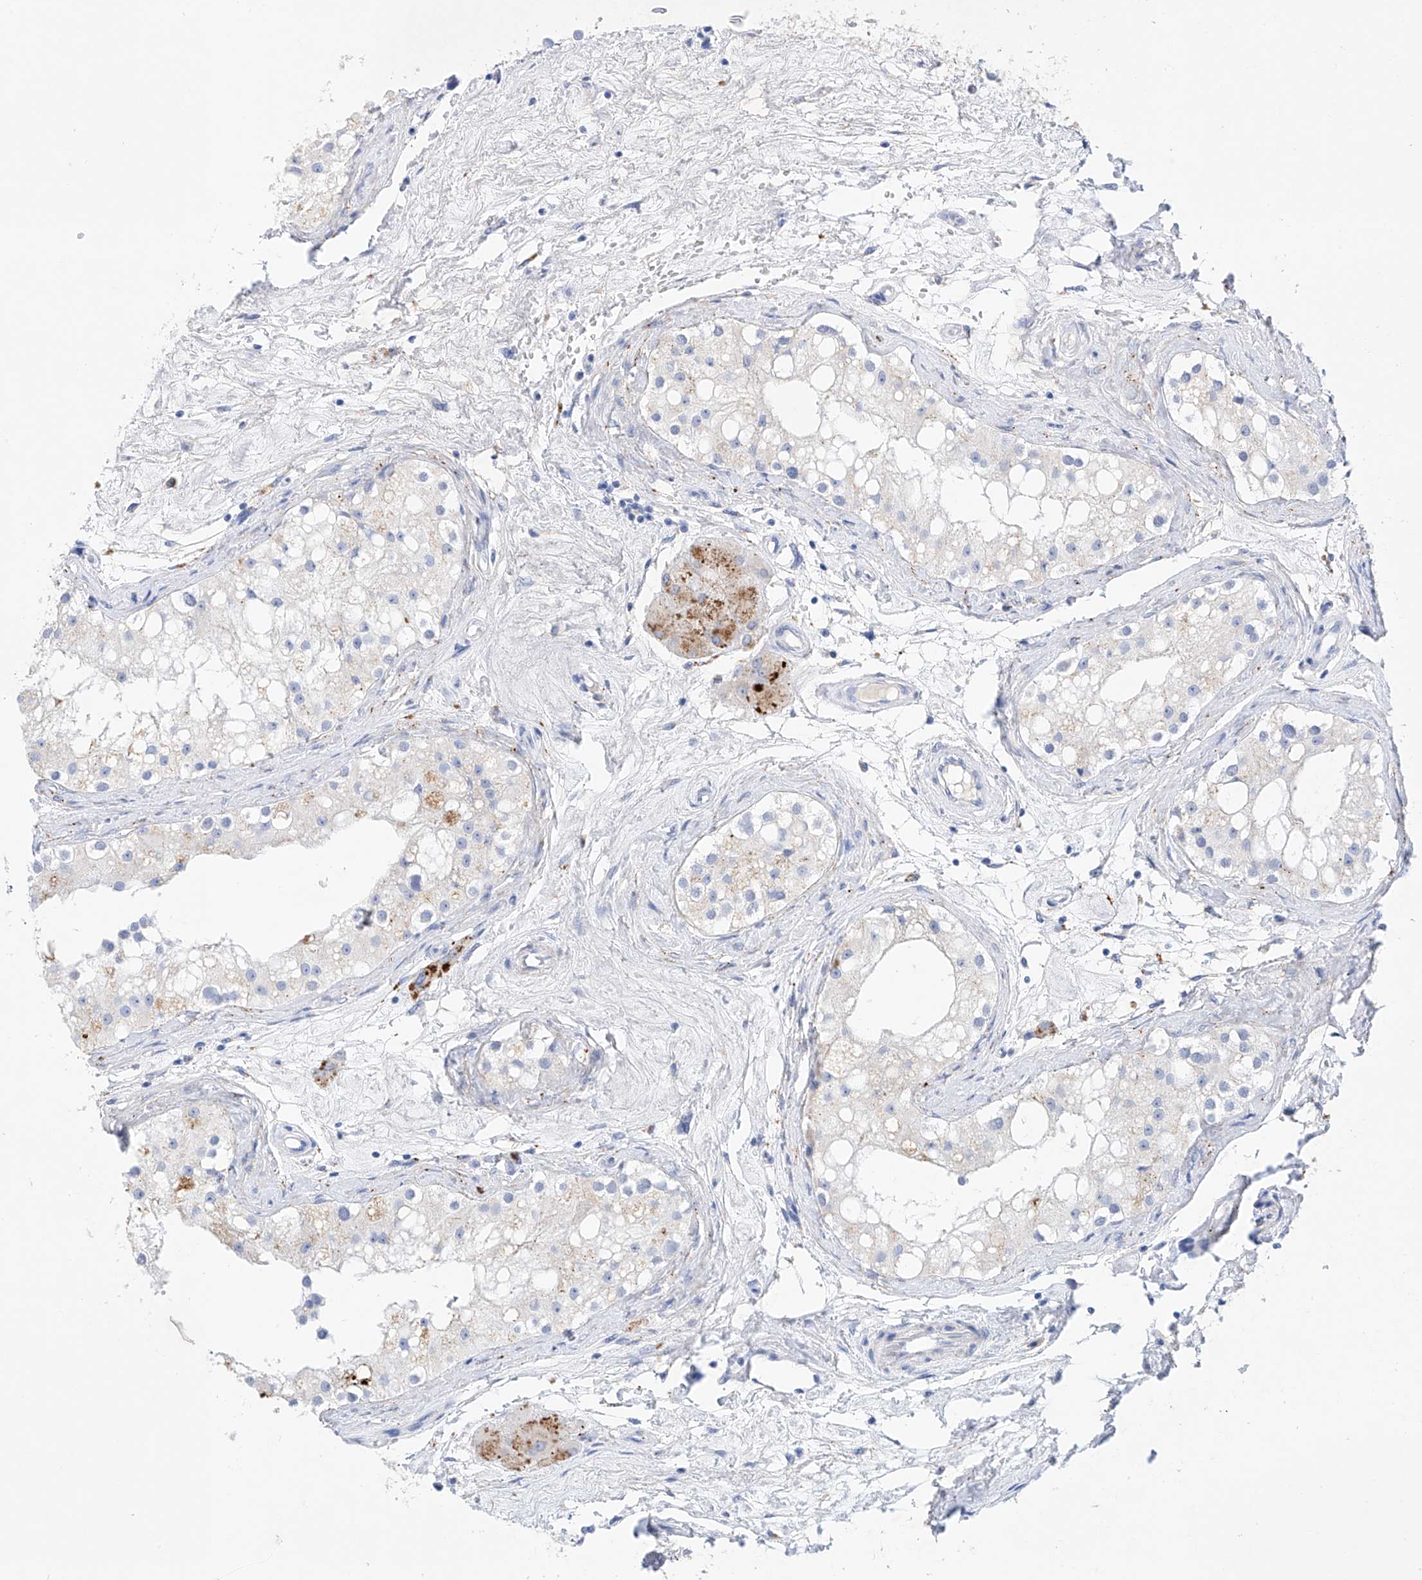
{"staining": {"intensity": "negative", "quantity": "none", "location": "none"}, "tissue": "testis", "cell_type": "Cells in seminiferous ducts", "image_type": "normal", "snomed": [{"axis": "morphology", "description": "Normal tissue, NOS"}, {"axis": "topography", "description": "Testis"}], "caption": "Protein analysis of unremarkable testis displays no significant expression in cells in seminiferous ducts.", "gene": "LURAP1", "patient": {"sex": "male", "age": 84}}